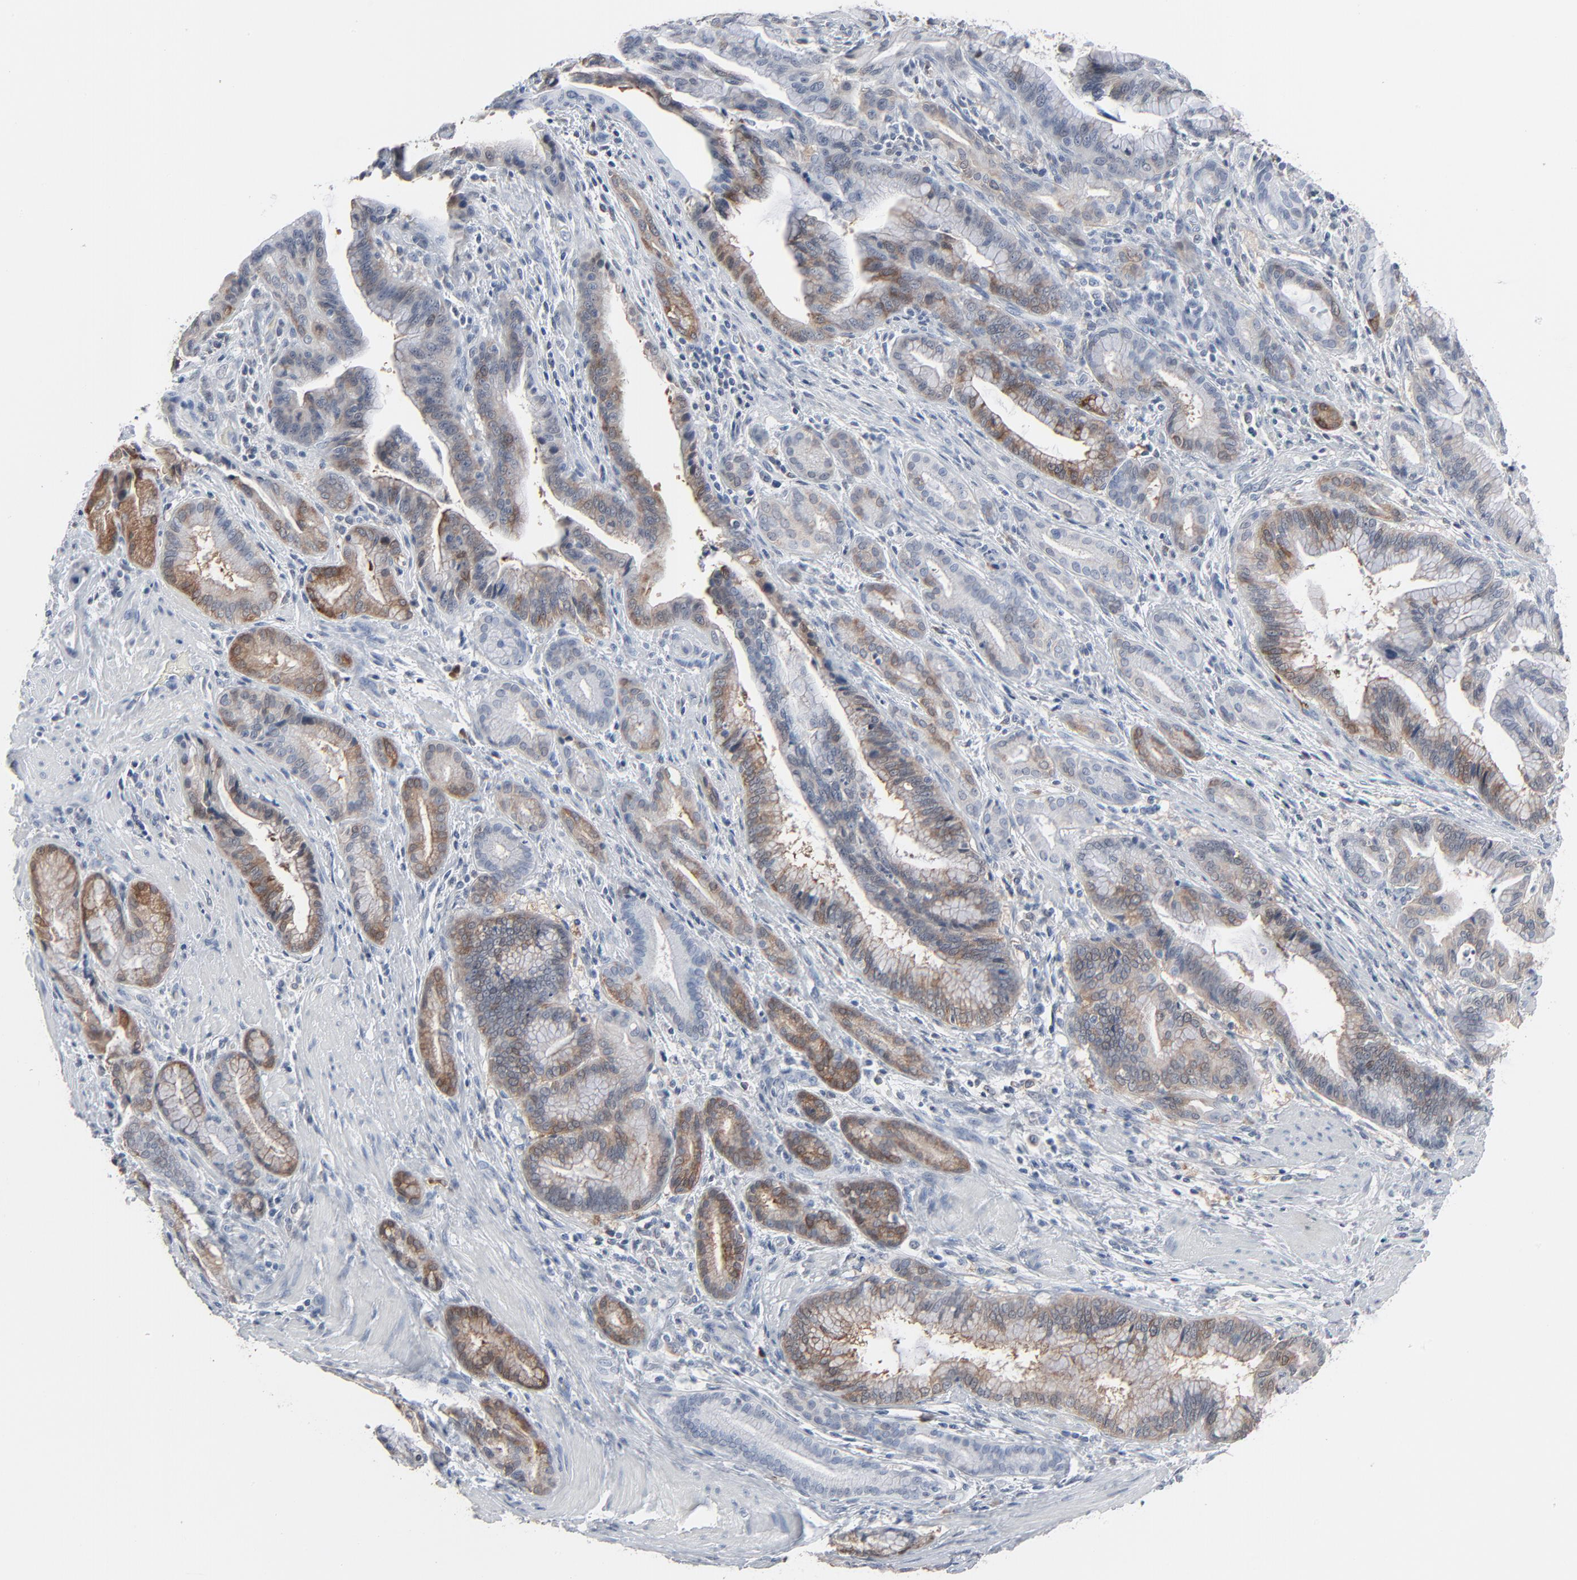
{"staining": {"intensity": "weak", "quantity": "25%-75%", "location": "cytoplasmic/membranous"}, "tissue": "pancreatic cancer", "cell_type": "Tumor cells", "image_type": "cancer", "snomed": [{"axis": "morphology", "description": "Adenocarcinoma, NOS"}, {"axis": "topography", "description": "Pancreas"}], "caption": "Tumor cells demonstrate low levels of weak cytoplasmic/membranous positivity in about 25%-75% of cells in pancreatic adenocarcinoma.", "gene": "PHGDH", "patient": {"sex": "female", "age": 64}}